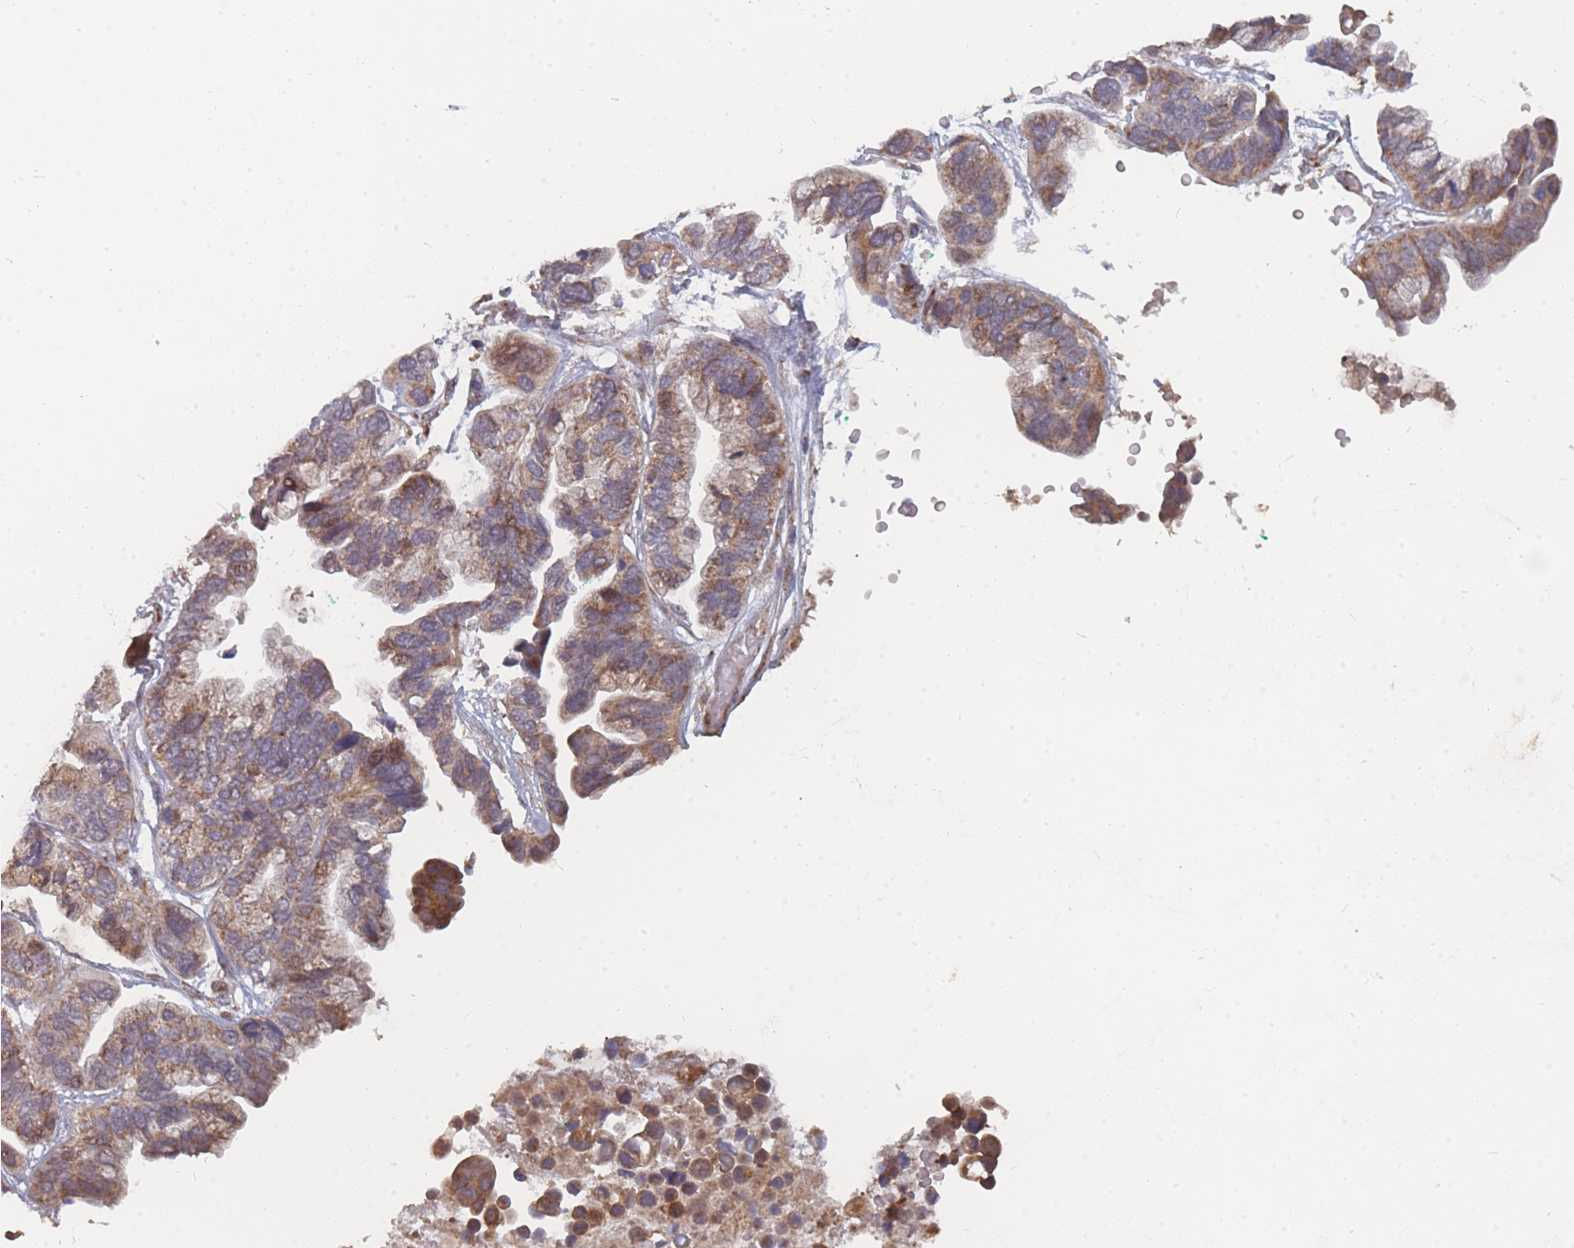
{"staining": {"intensity": "moderate", "quantity": ">75%", "location": "cytoplasmic/membranous"}, "tissue": "ovarian cancer", "cell_type": "Tumor cells", "image_type": "cancer", "snomed": [{"axis": "morphology", "description": "Cystadenocarcinoma, serous, NOS"}, {"axis": "topography", "description": "Ovary"}], "caption": "A brown stain highlights moderate cytoplasmic/membranous expression of a protein in ovarian cancer tumor cells.", "gene": "PSMB3", "patient": {"sex": "female", "age": 56}}